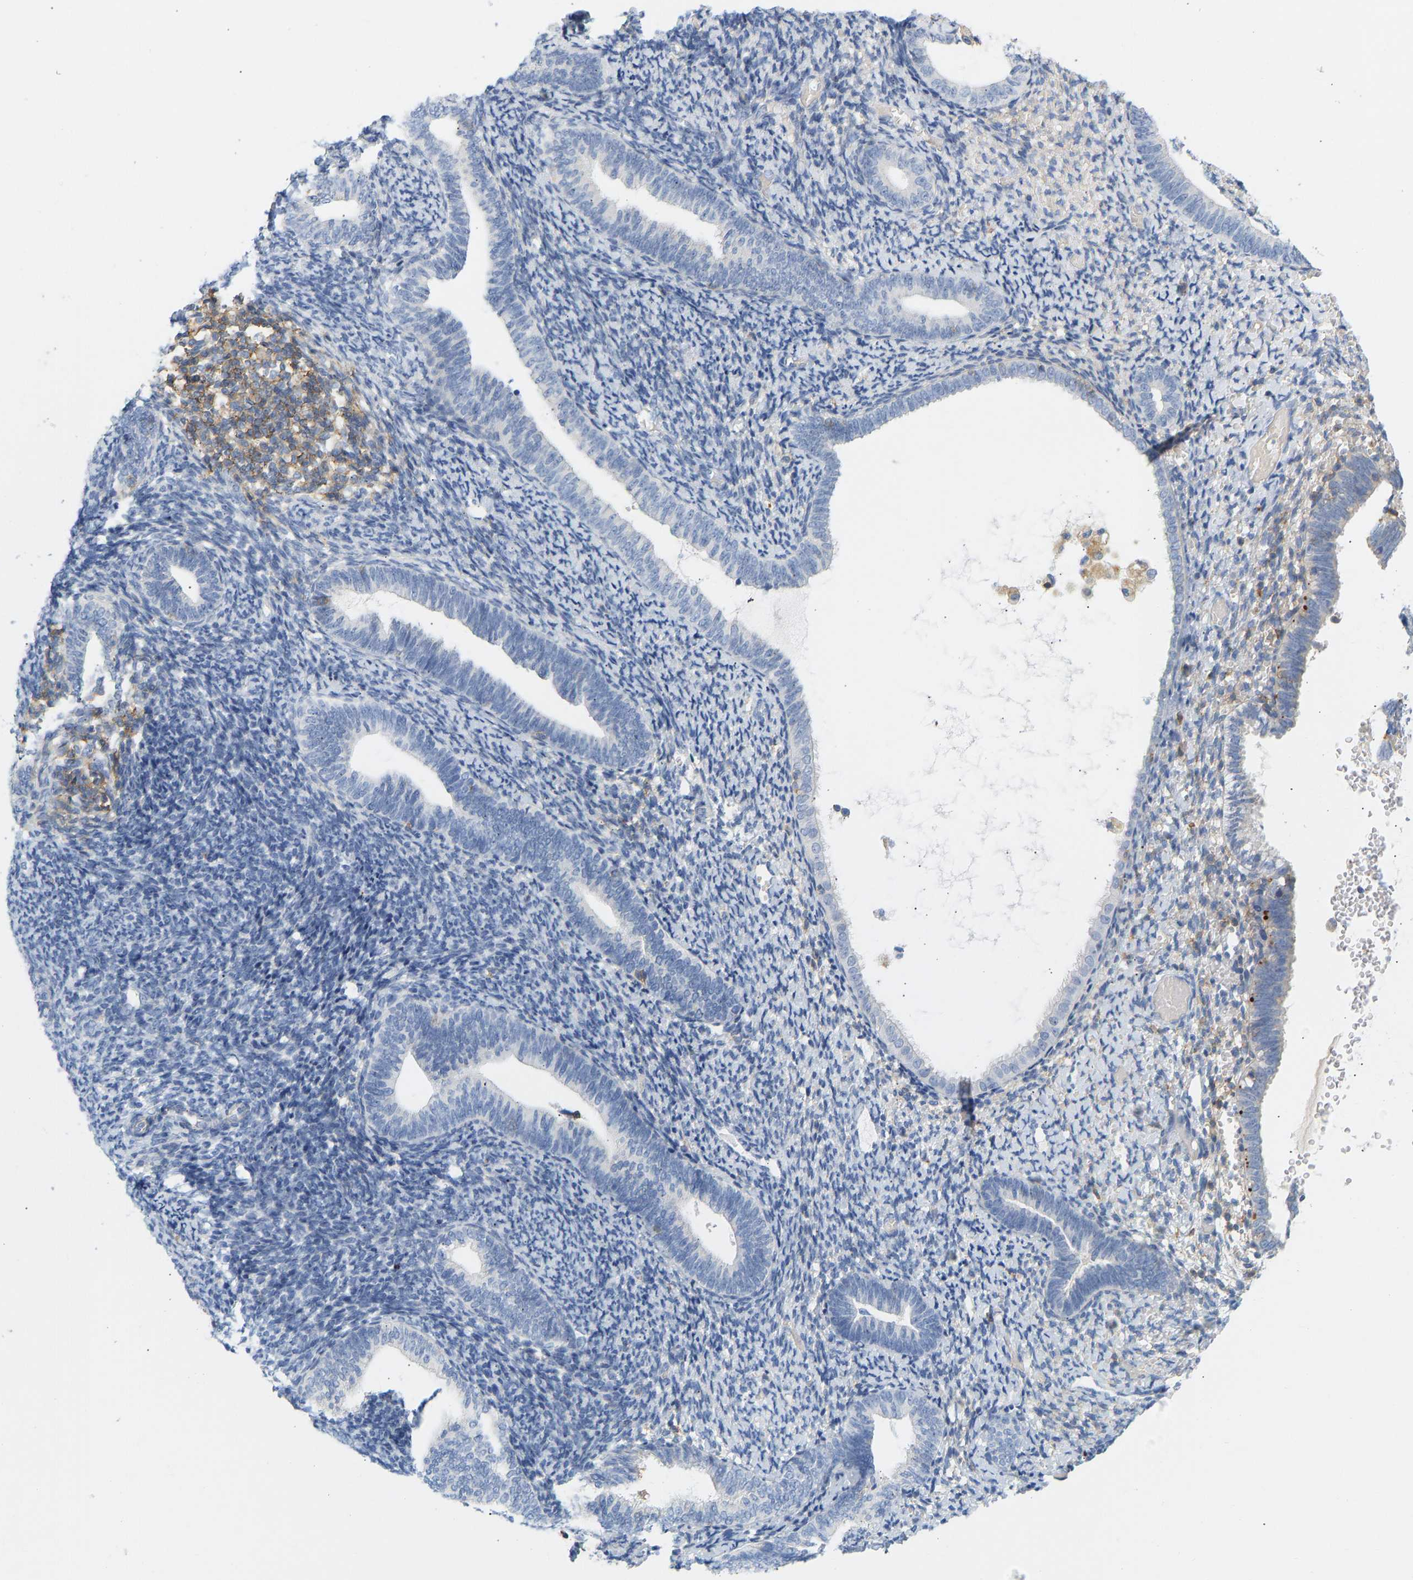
{"staining": {"intensity": "moderate", "quantity": "<25%", "location": "cytoplasmic/membranous"}, "tissue": "endometrium", "cell_type": "Cells in endometrial stroma", "image_type": "normal", "snomed": [{"axis": "morphology", "description": "Normal tissue, NOS"}, {"axis": "topography", "description": "Endometrium"}], "caption": "IHC (DAB (3,3'-diaminobenzidine)) staining of benign human endometrium demonstrates moderate cytoplasmic/membranous protein staining in approximately <25% of cells in endometrial stroma. (DAB (3,3'-diaminobenzidine) = brown stain, brightfield microscopy at high magnification).", "gene": "BVES", "patient": {"sex": "female", "age": 66}}